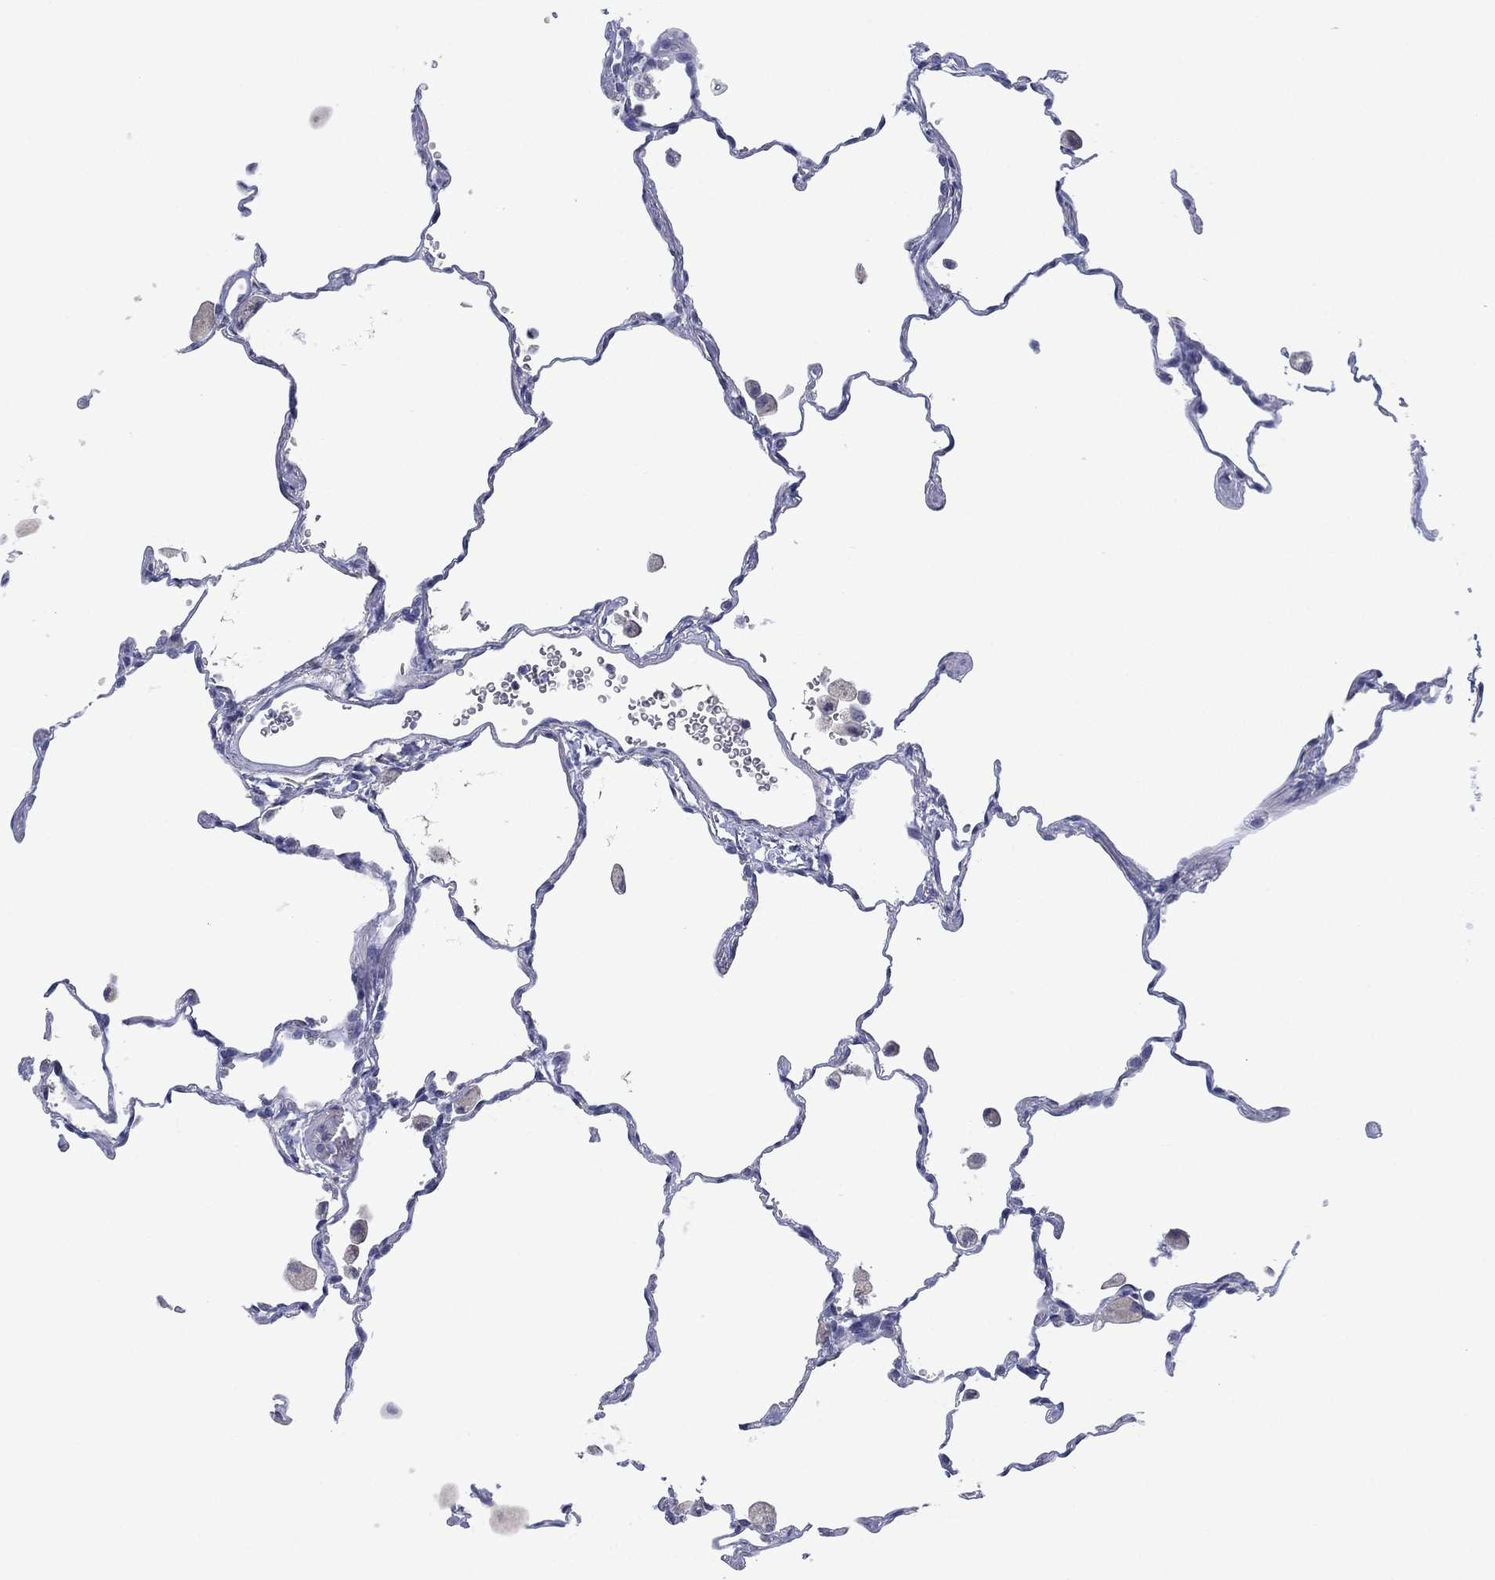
{"staining": {"intensity": "negative", "quantity": "none", "location": "none"}, "tissue": "lung", "cell_type": "Alveolar cells", "image_type": "normal", "snomed": [{"axis": "morphology", "description": "Normal tissue, NOS"}, {"axis": "topography", "description": "Lung"}], "caption": "High power microscopy micrograph of an immunohistochemistry photomicrograph of unremarkable lung, revealing no significant staining in alveolar cells.", "gene": "KRT35", "patient": {"sex": "female", "age": 47}}